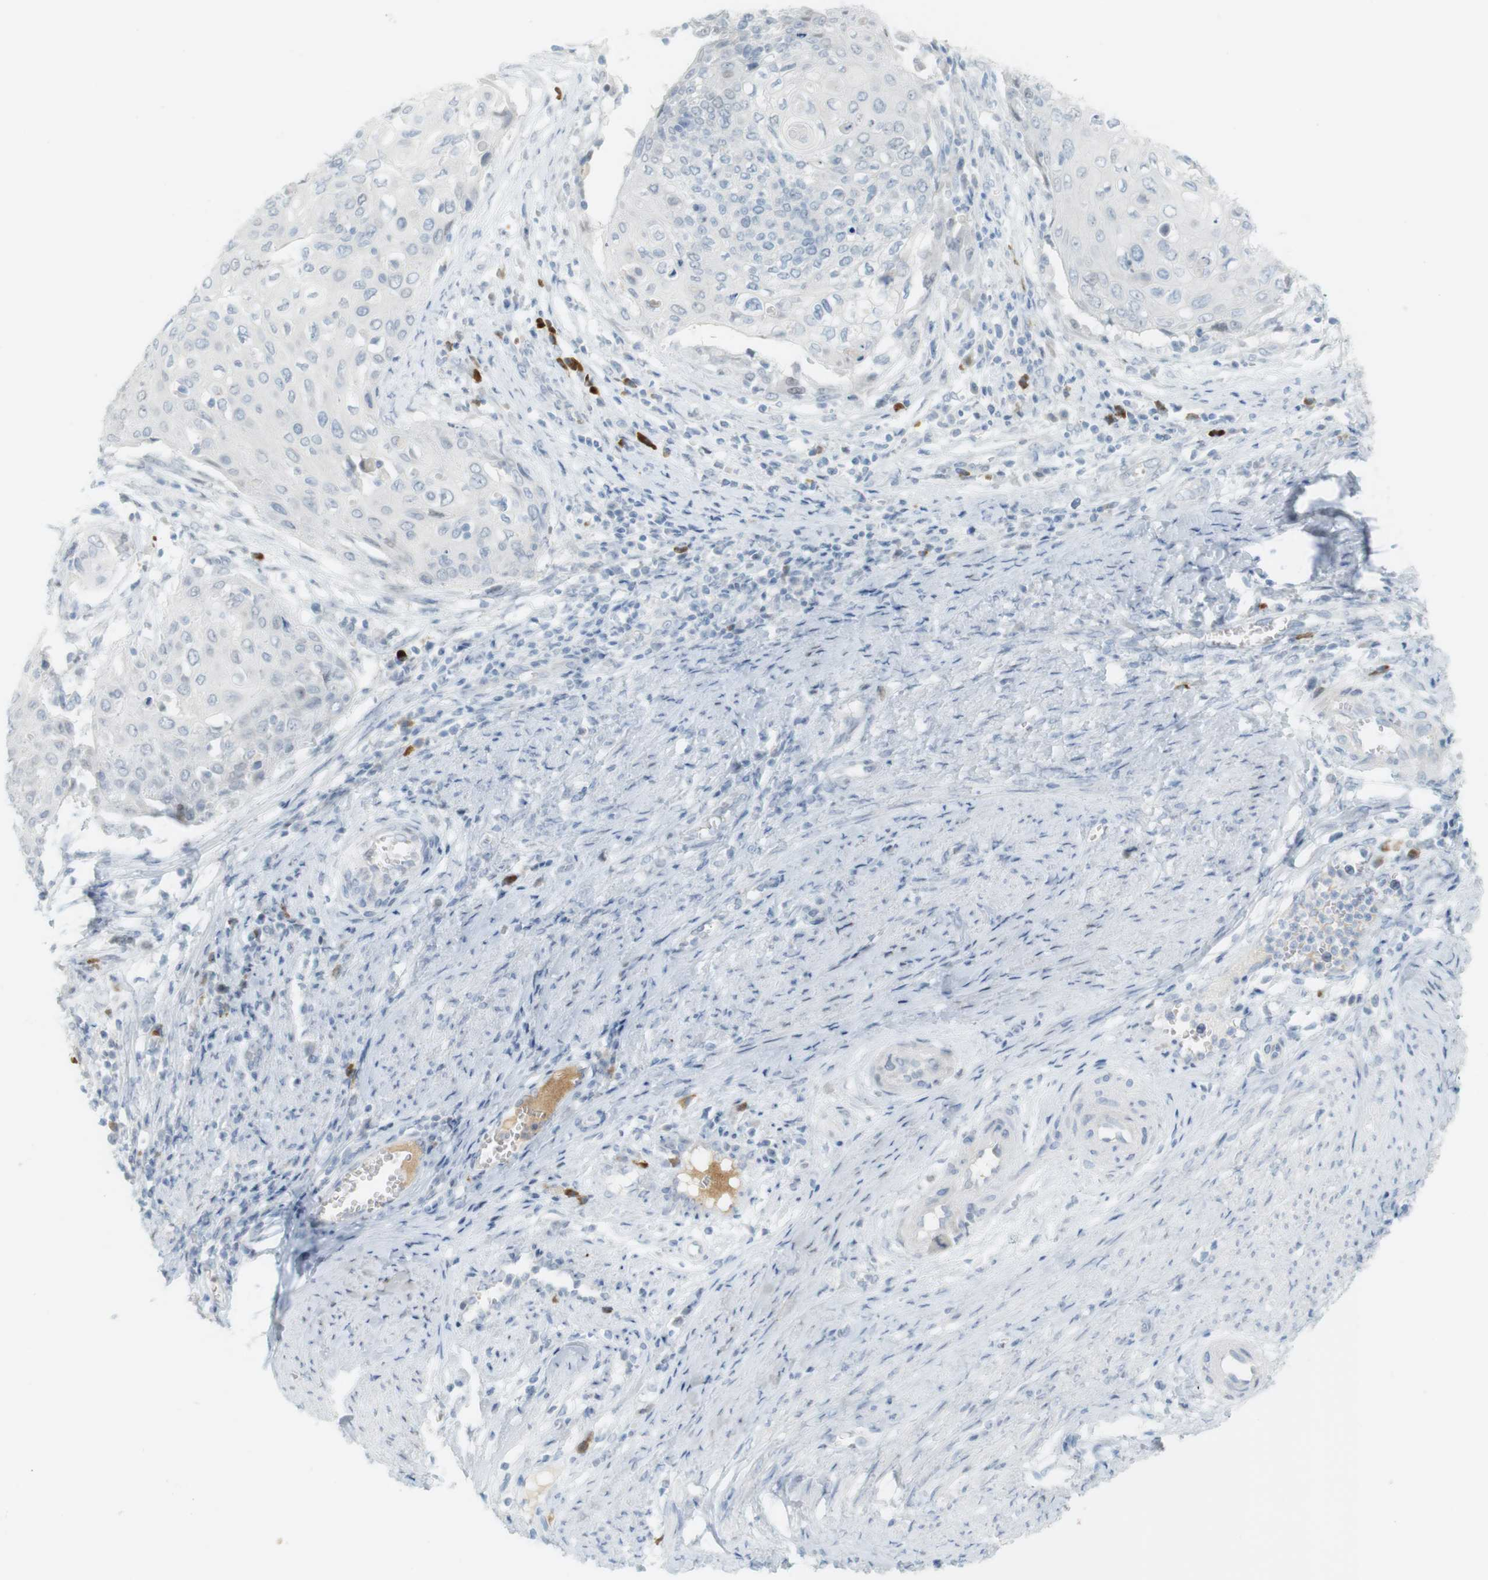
{"staining": {"intensity": "negative", "quantity": "none", "location": "none"}, "tissue": "cervical cancer", "cell_type": "Tumor cells", "image_type": "cancer", "snomed": [{"axis": "morphology", "description": "Squamous cell carcinoma, NOS"}, {"axis": "topography", "description": "Cervix"}], "caption": "Tumor cells are negative for protein expression in human squamous cell carcinoma (cervical).", "gene": "DMC1", "patient": {"sex": "female", "age": 39}}